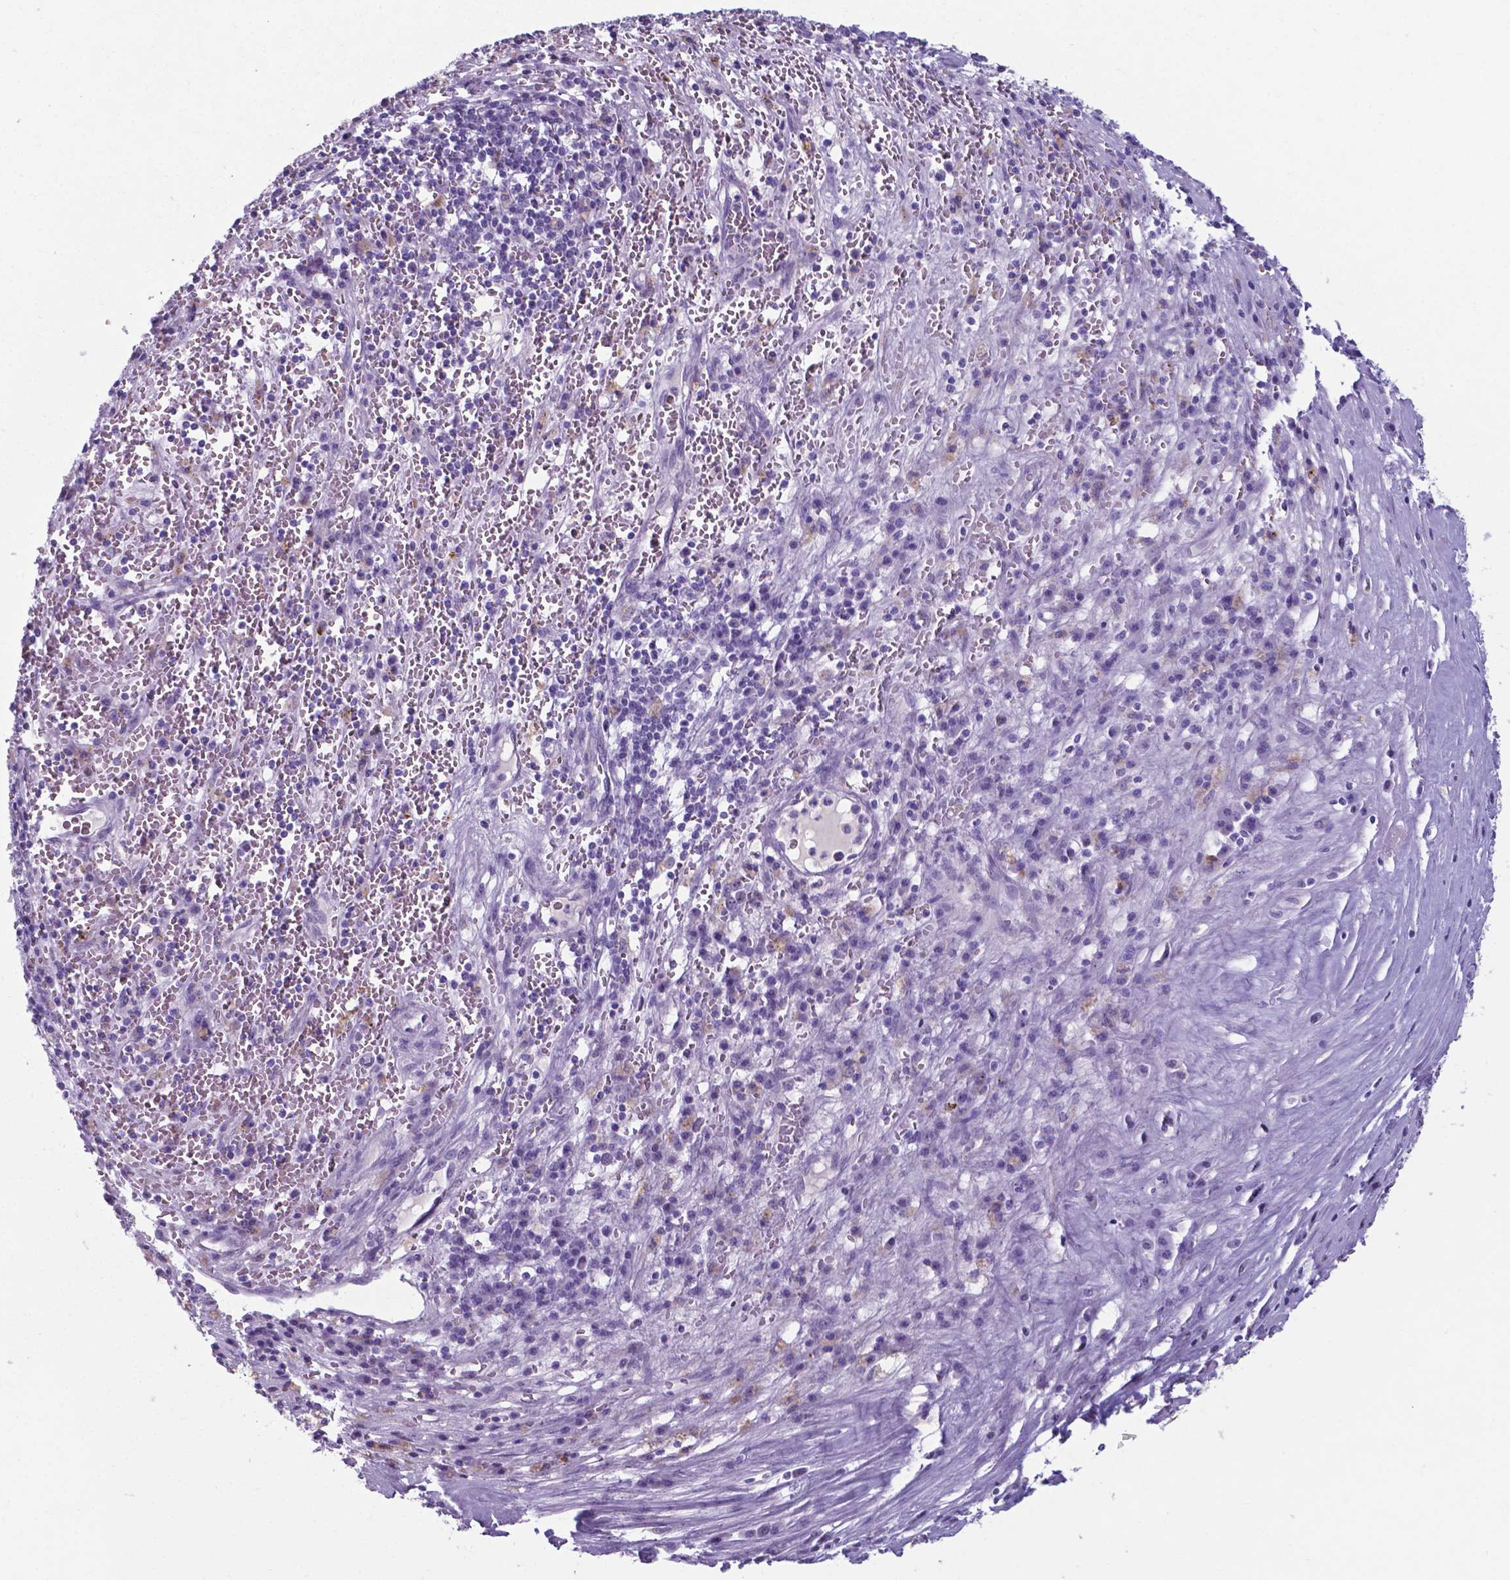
{"staining": {"intensity": "negative", "quantity": "none", "location": "none"}, "tissue": "liver cancer", "cell_type": "Tumor cells", "image_type": "cancer", "snomed": [{"axis": "morphology", "description": "Carcinoma, Hepatocellular, NOS"}, {"axis": "topography", "description": "Liver"}], "caption": "IHC image of liver hepatocellular carcinoma stained for a protein (brown), which shows no expression in tumor cells. (DAB immunohistochemistry with hematoxylin counter stain).", "gene": "AP5B1", "patient": {"sex": "female", "age": 77}}